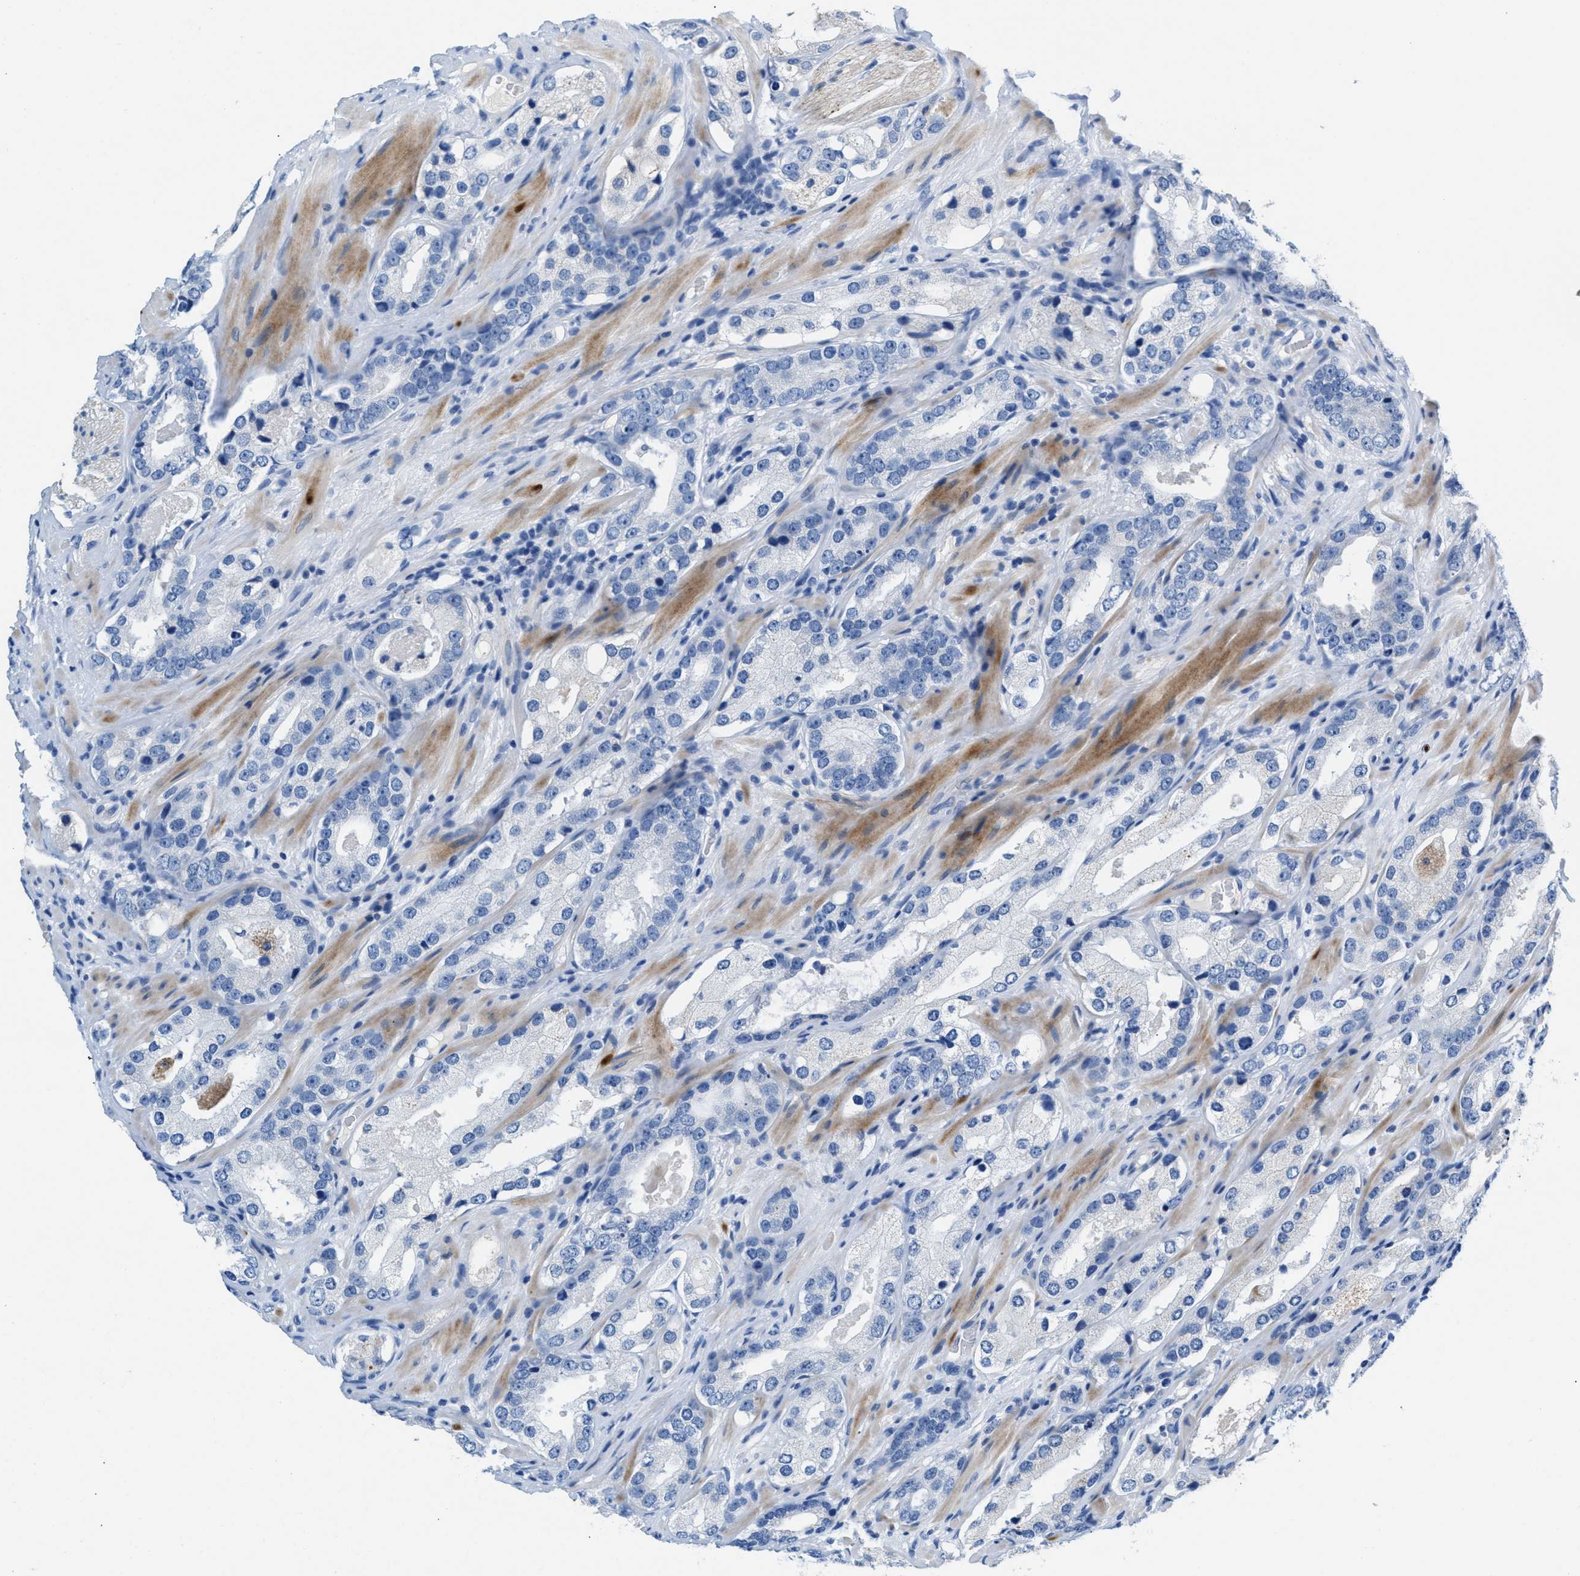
{"staining": {"intensity": "negative", "quantity": "none", "location": "none"}, "tissue": "prostate cancer", "cell_type": "Tumor cells", "image_type": "cancer", "snomed": [{"axis": "morphology", "description": "Adenocarcinoma, High grade"}, {"axis": "topography", "description": "Prostate"}], "caption": "An immunohistochemistry (IHC) photomicrograph of prostate adenocarcinoma (high-grade) is shown. There is no staining in tumor cells of prostate adenocarcinoma (high-grade). (DAB (3,3'-diaminobenzidine) immunohistochemistry visualized using brightfield microscopy, high magnification).", "gene": "SLFN13", "patient": {"sex": "male", "age": 63}}